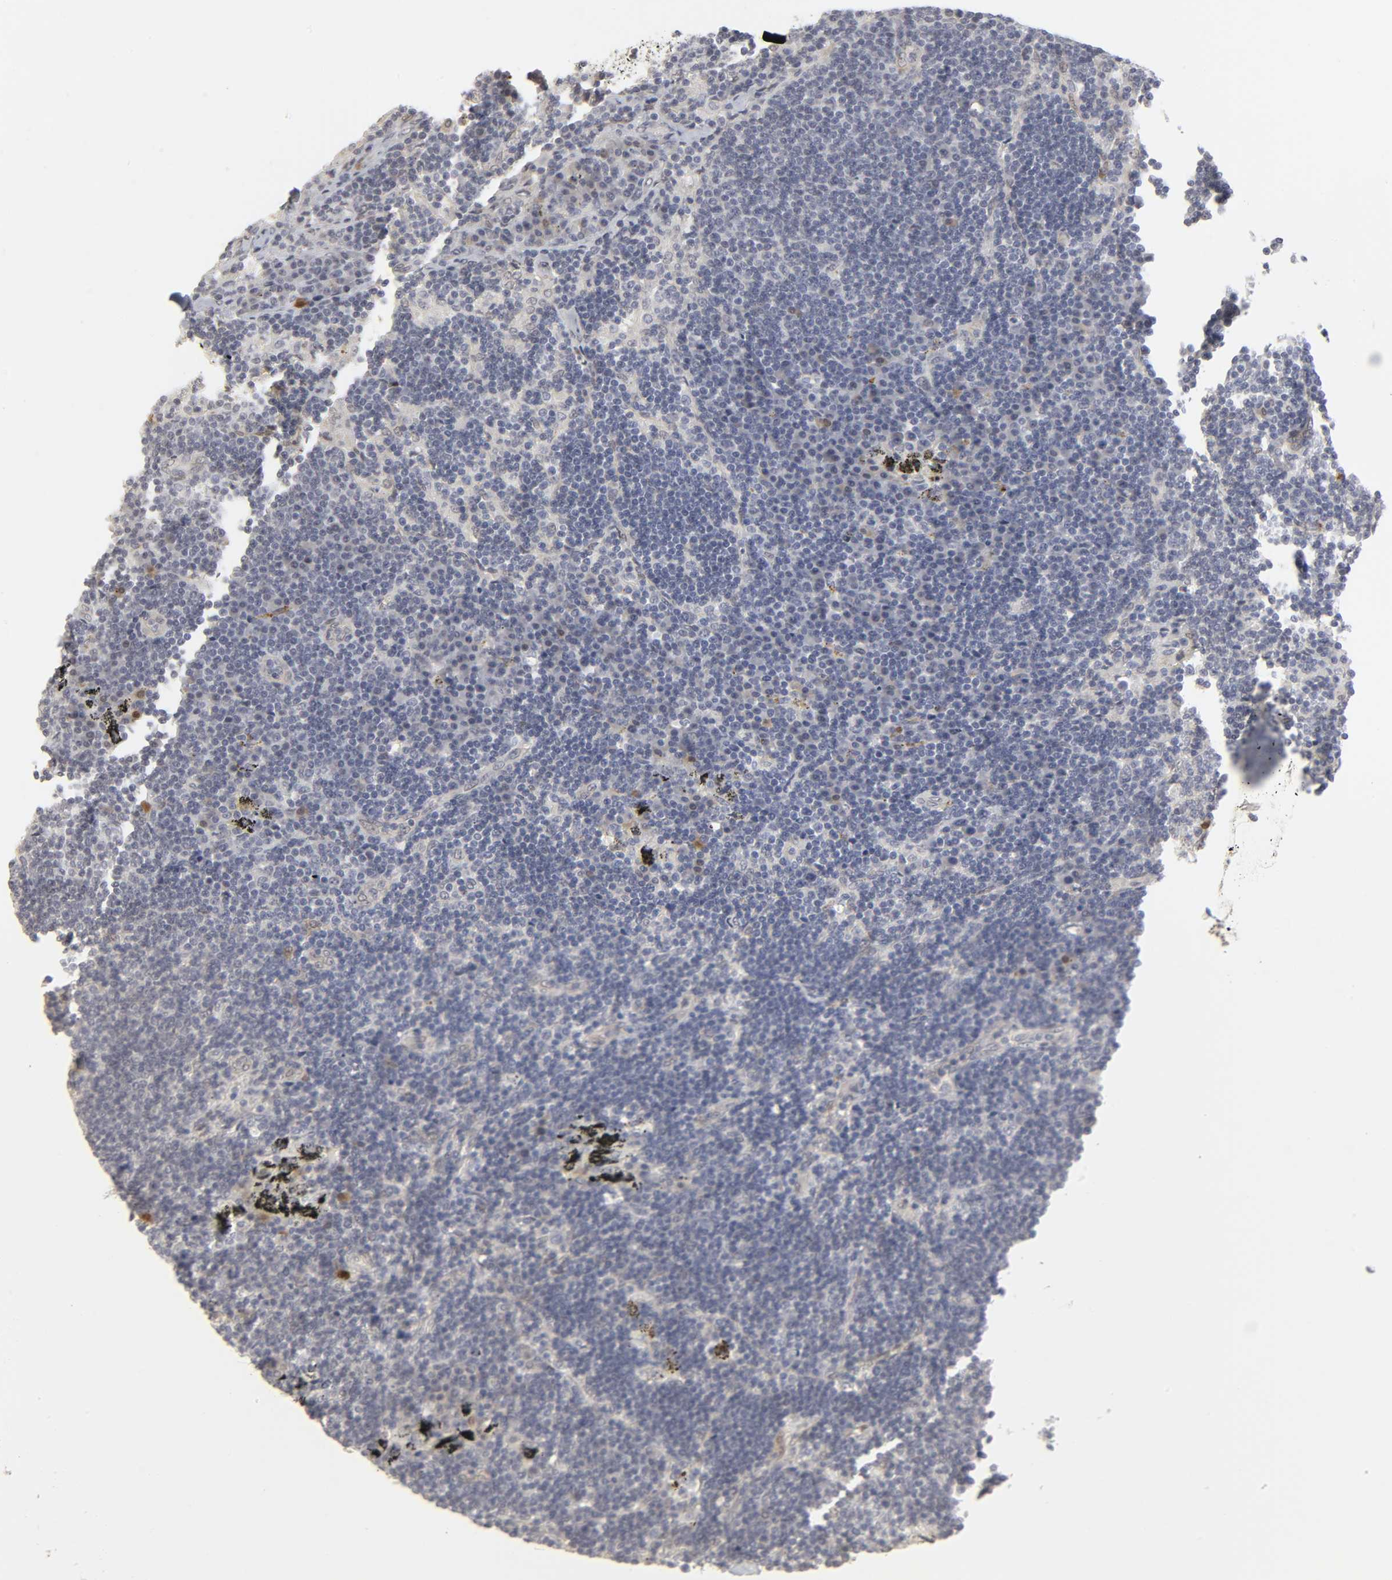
{"staining": {"intensity": "moderate", "quantity": "25%-75%", "location": "cytoplasmic/membranous"}, "tissue": "lymph node", "cell_type": "Germinal center cells", "image_type": "normal", "snomed": [{"axis": "morphology", "description": "Normal tissue, NOS"}, {"axis": "morphology", "description": "Squamous cell carcinoma, metastatic, NOS"}, {"axis": "topography", "description": "Lymph node"}], "caption": "Immunohistochemistry (IHC) of unremarkable lymph node displays medium levels of moderate cytoplasmic/membranous positivity in approximately 25%-75% of germinal center cells. Using DAB (3,3'-diaminobenzidine) (brown) and hematoxylin (blue) stains, captured at high magnification using brightfield microscopy.", "gene": "PDLIM3", "patient": {"sex": "female", "age": 53}}